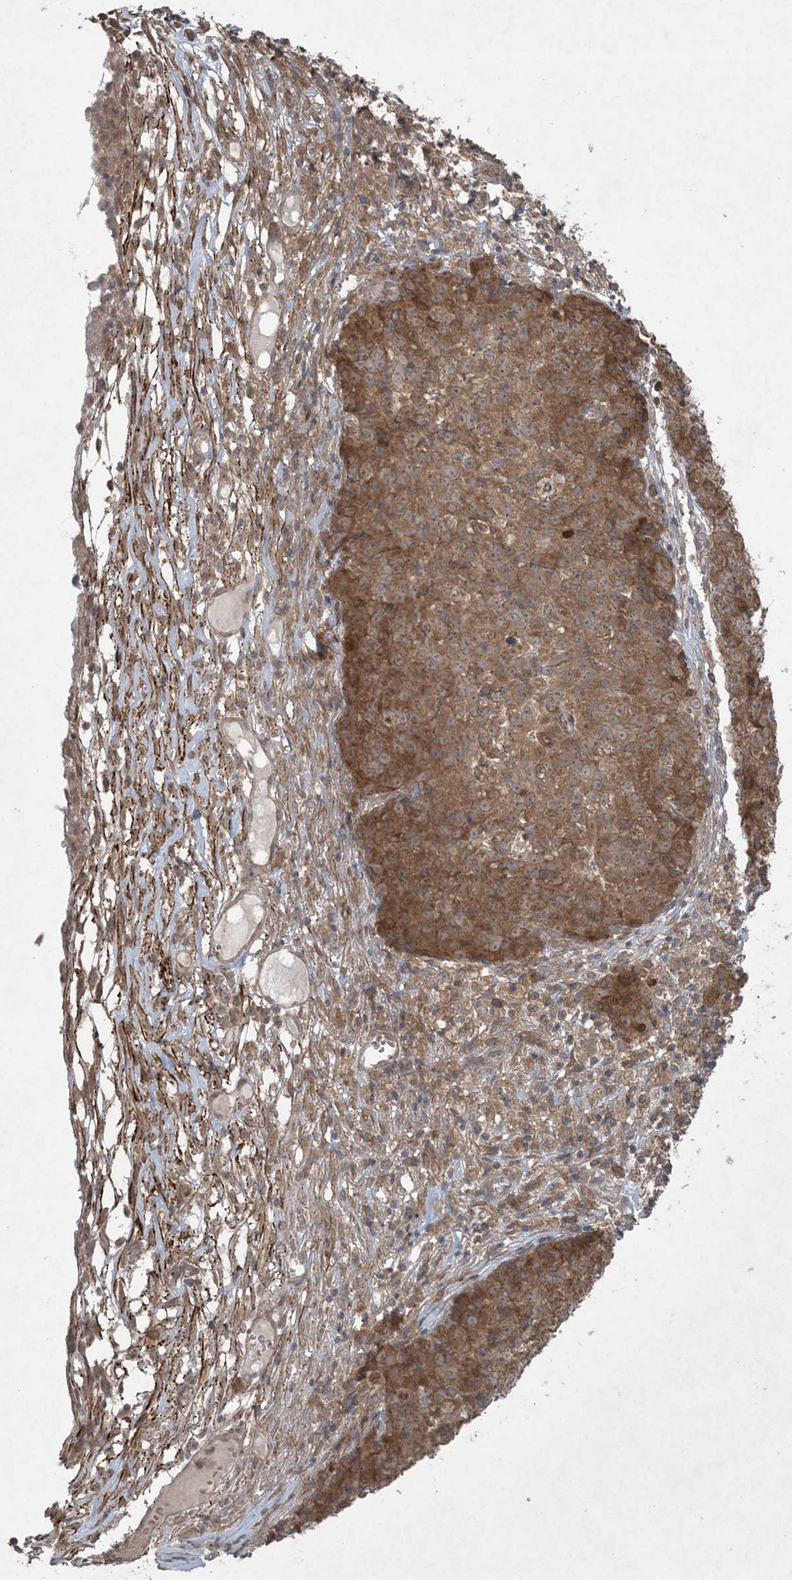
{"staining": {"intensity": "moderate", "quantity": ">75%", "location": "cytoplasmic/membranous,nuclear"}, "tissue": "ovarian cancer", "cell_type": "Tumor cells", "image_type": "cancer", "snomed": [{"axis": "morphology", "description": "Carcinoma, endometroid"}, {"axis": "topography", "description": "Ovary"}], "caption": "Protein expression analysis of human ovarian cancer reveals moderate cytoplasmic/membranous and nuclear staining in approximately >75% of tumor cells.", "gene": "NRBP2", "patient": {"sex": "female", "age": 42}}